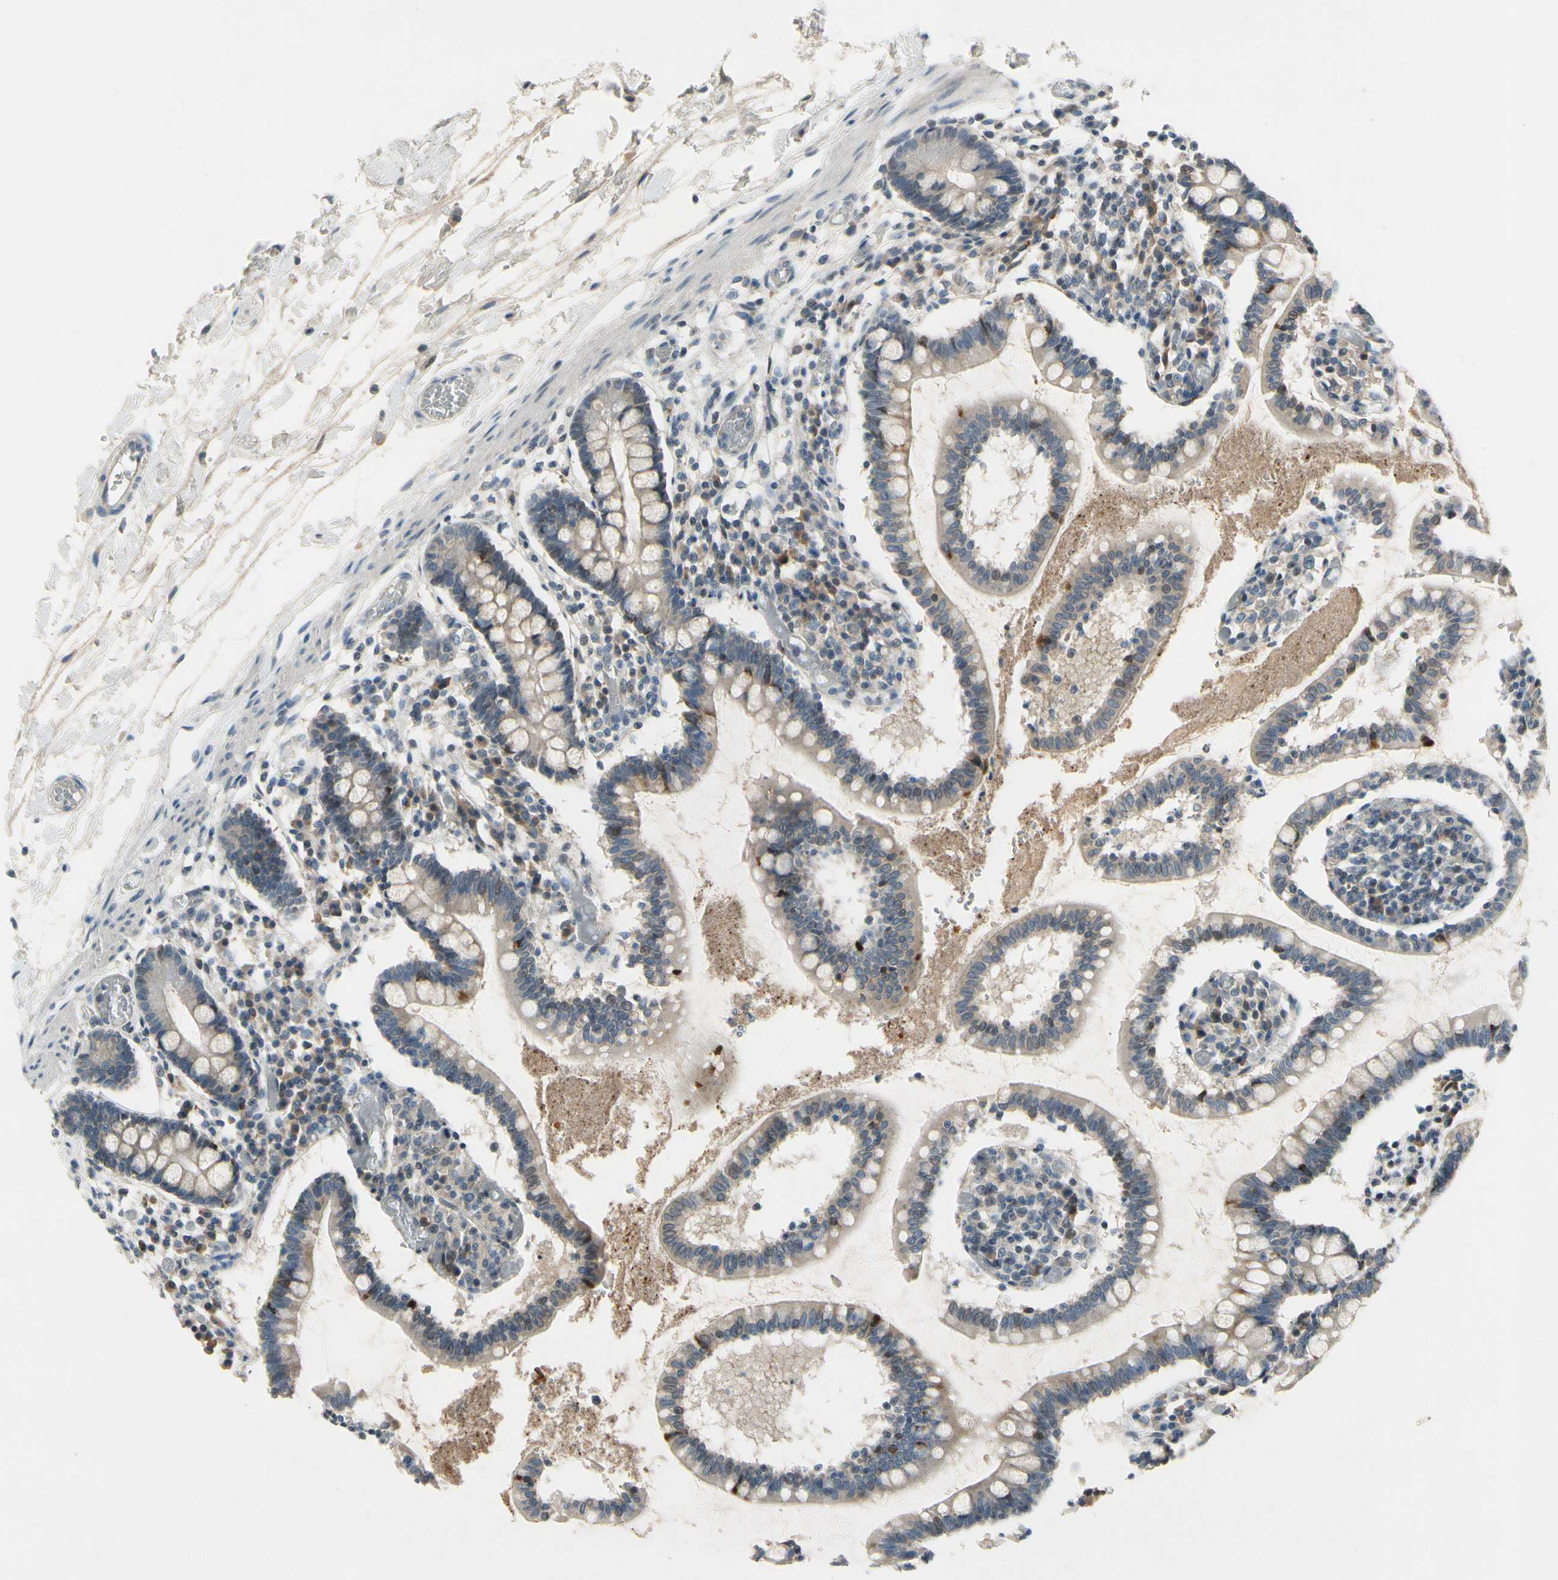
{"staining": {"intensity": "weak", "quantity": ">75%", "location": "cytoplasmic/membranous"}, "tissue": "small intestine", "cell_type": "Glandular cells", "image_type": "normal", "snomed": [{"axis": "morphology", "description": "Normal tissue, NOS"}, {"axis": "topography", "description": "Small intestine"}], "caption": "DAB immunohistochemical staining of unremarkable human small intestine exhibits weak cytoplasmic/membranous protein expression in about >75% of glandular cells.", "gene": "PIP5K1B", "patient": {"sex": "female", "age": 61}}